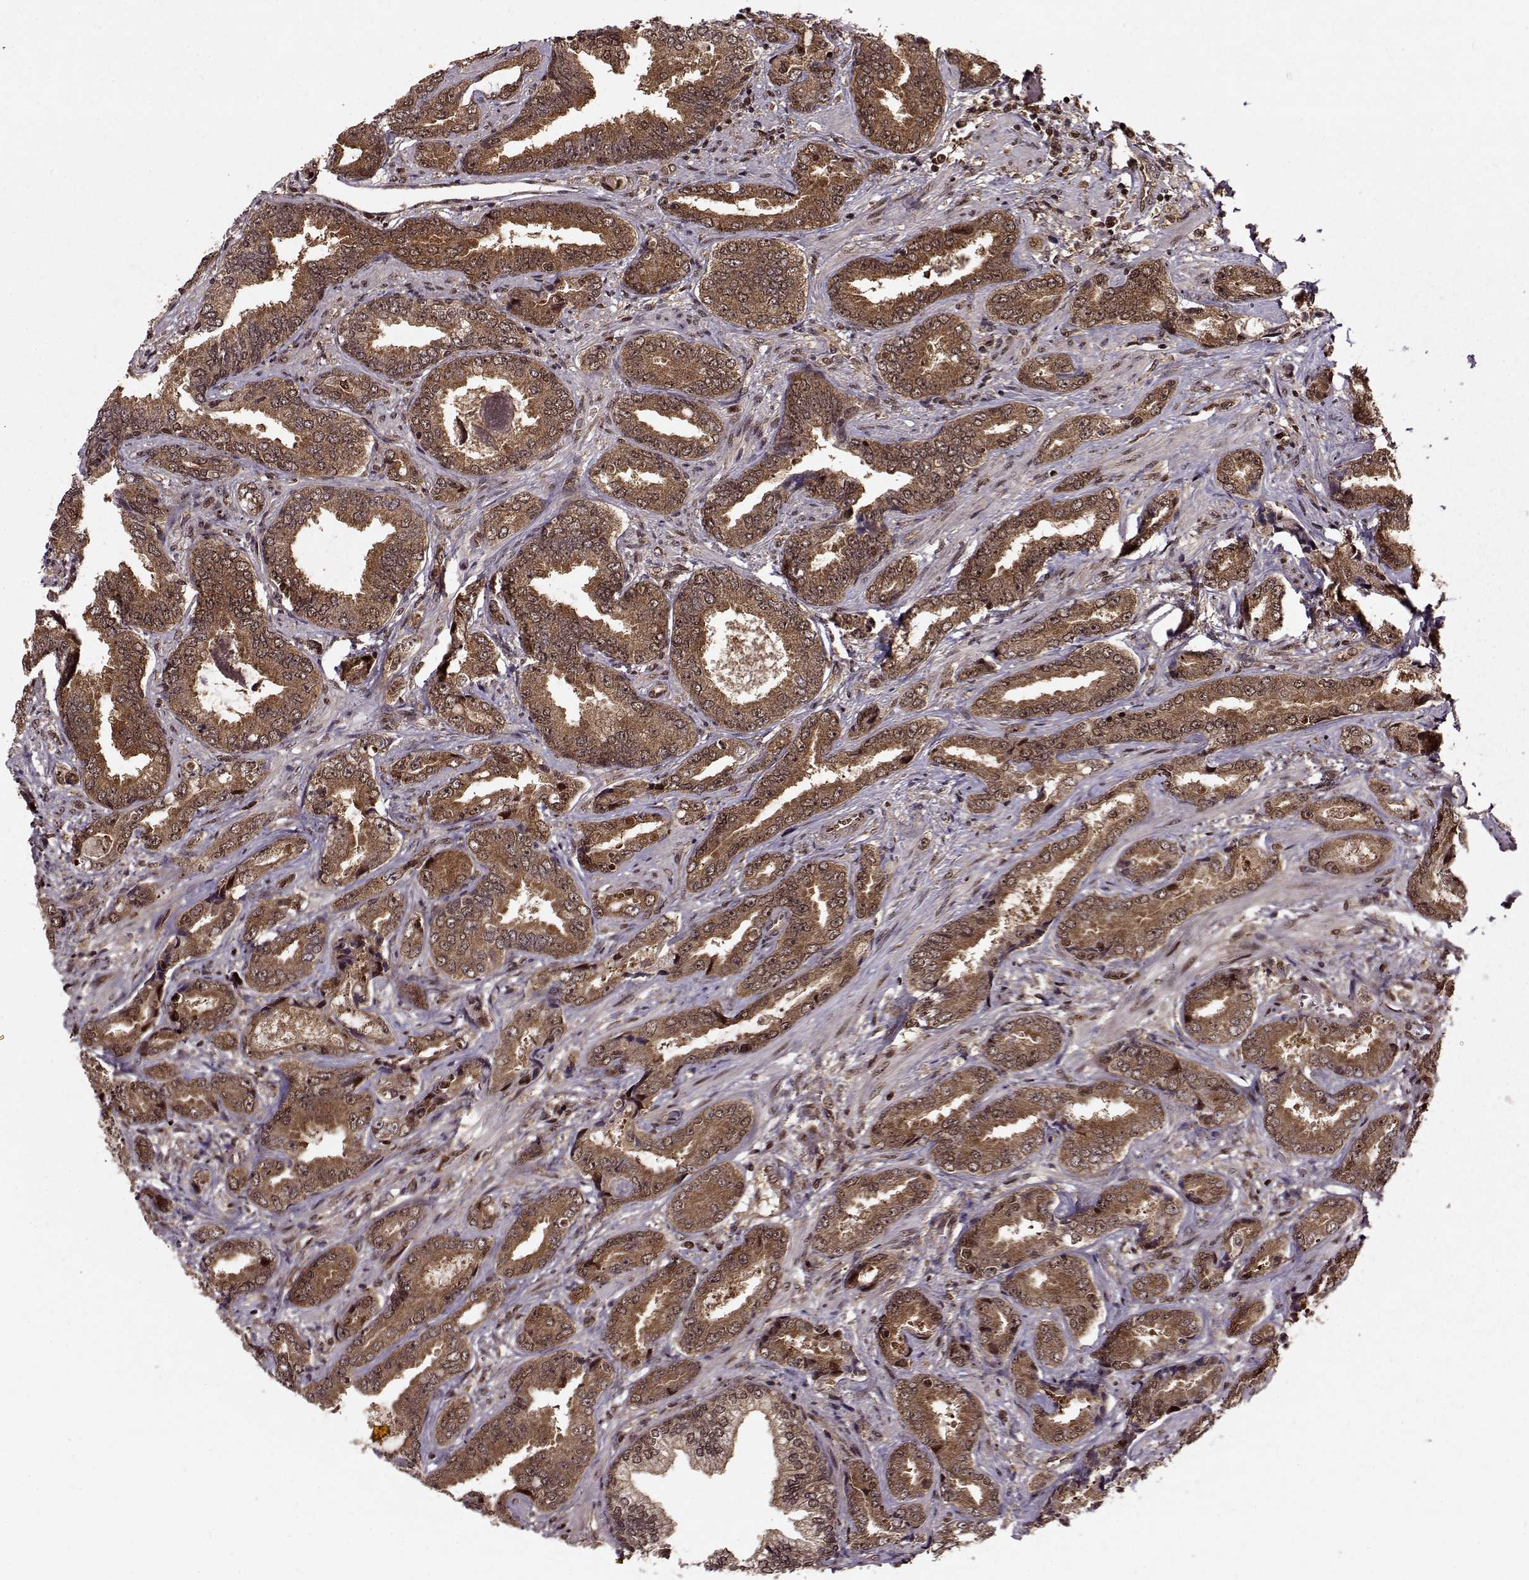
{"staining": {"intensity": "strong", "quantity": ">75%", "location": "cytoplasmic/membranous"}, "tissue": "prostate cancer", "cell_type": "Tumor cells", "image_type": "cancer", "snomed": [{"axis": "morphology", "description": "Adenocarcinoma, Low grade"}, {"axis": "topography", "description": "Prostate"}], "caption": "An image of prostate low-grade adenocarcinoma stained for a protein reveals strong cytoplasmic/membranous brown staining in tumor cells. The staining was performed using DAB (3,3'-diaminobenzidine), with brown indicating positive protein expression. Nuclei are stained blue with hematoxylin.", "gene": "PSMA7", "patient": {"sex": "male", "age": 68}}